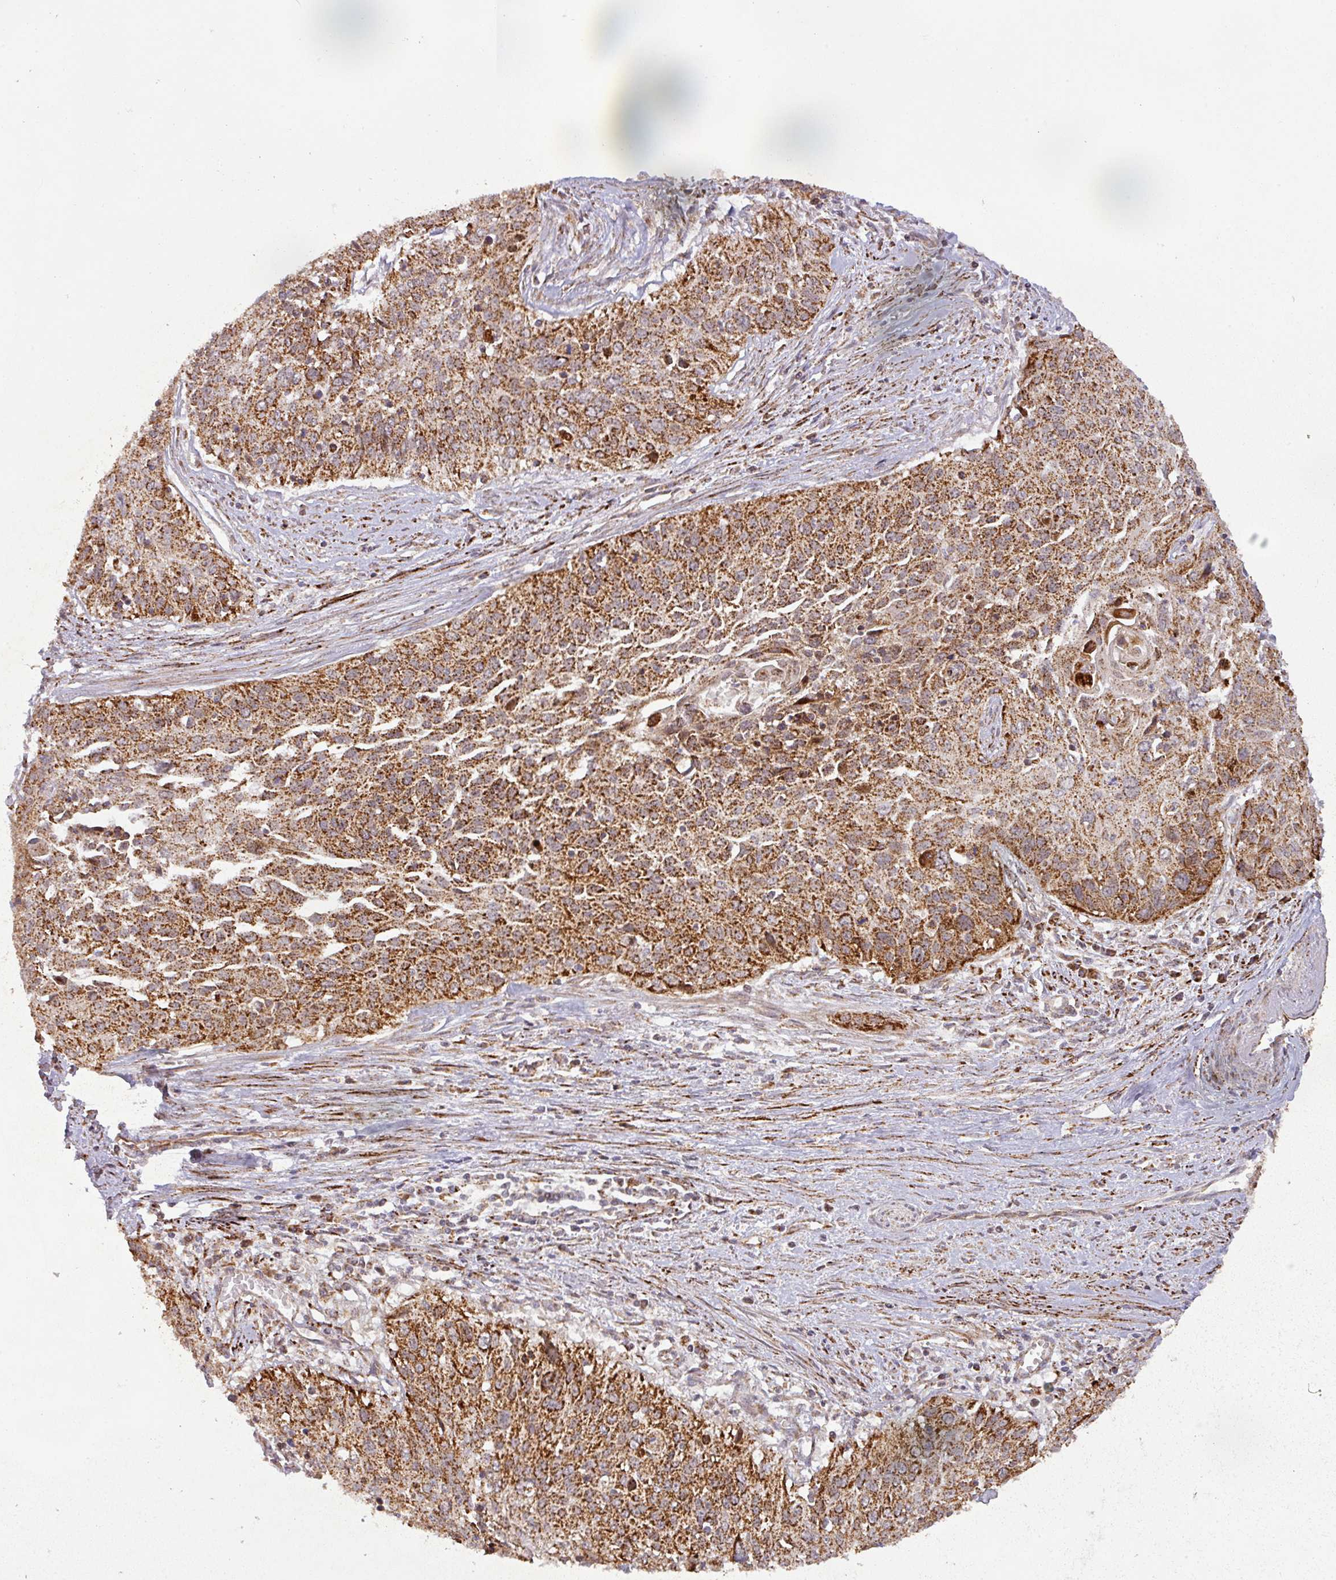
{"staining": {"intensity": "strong", "quantity": ">75%", "location": "cytoplasmic/membranous"}, "tissue": "cervical cancer", "cell_type": "Tumor cells", "image_type": "cancer", "snomed": [{"axis": "morphology", "description": "Squamous cell carcinoma, NOS"}, {"axis": "topography", "description": "Cervix"}], "caption": "Immunohistochemistry of human cervical cancer (squamous cell carcinoma) reveals high levels of strong cytoplasmic/membranous expression in approximately >75% of tumor cells.", "gene": "GPD2", "patient": {"sex": "female", "age": 55}}